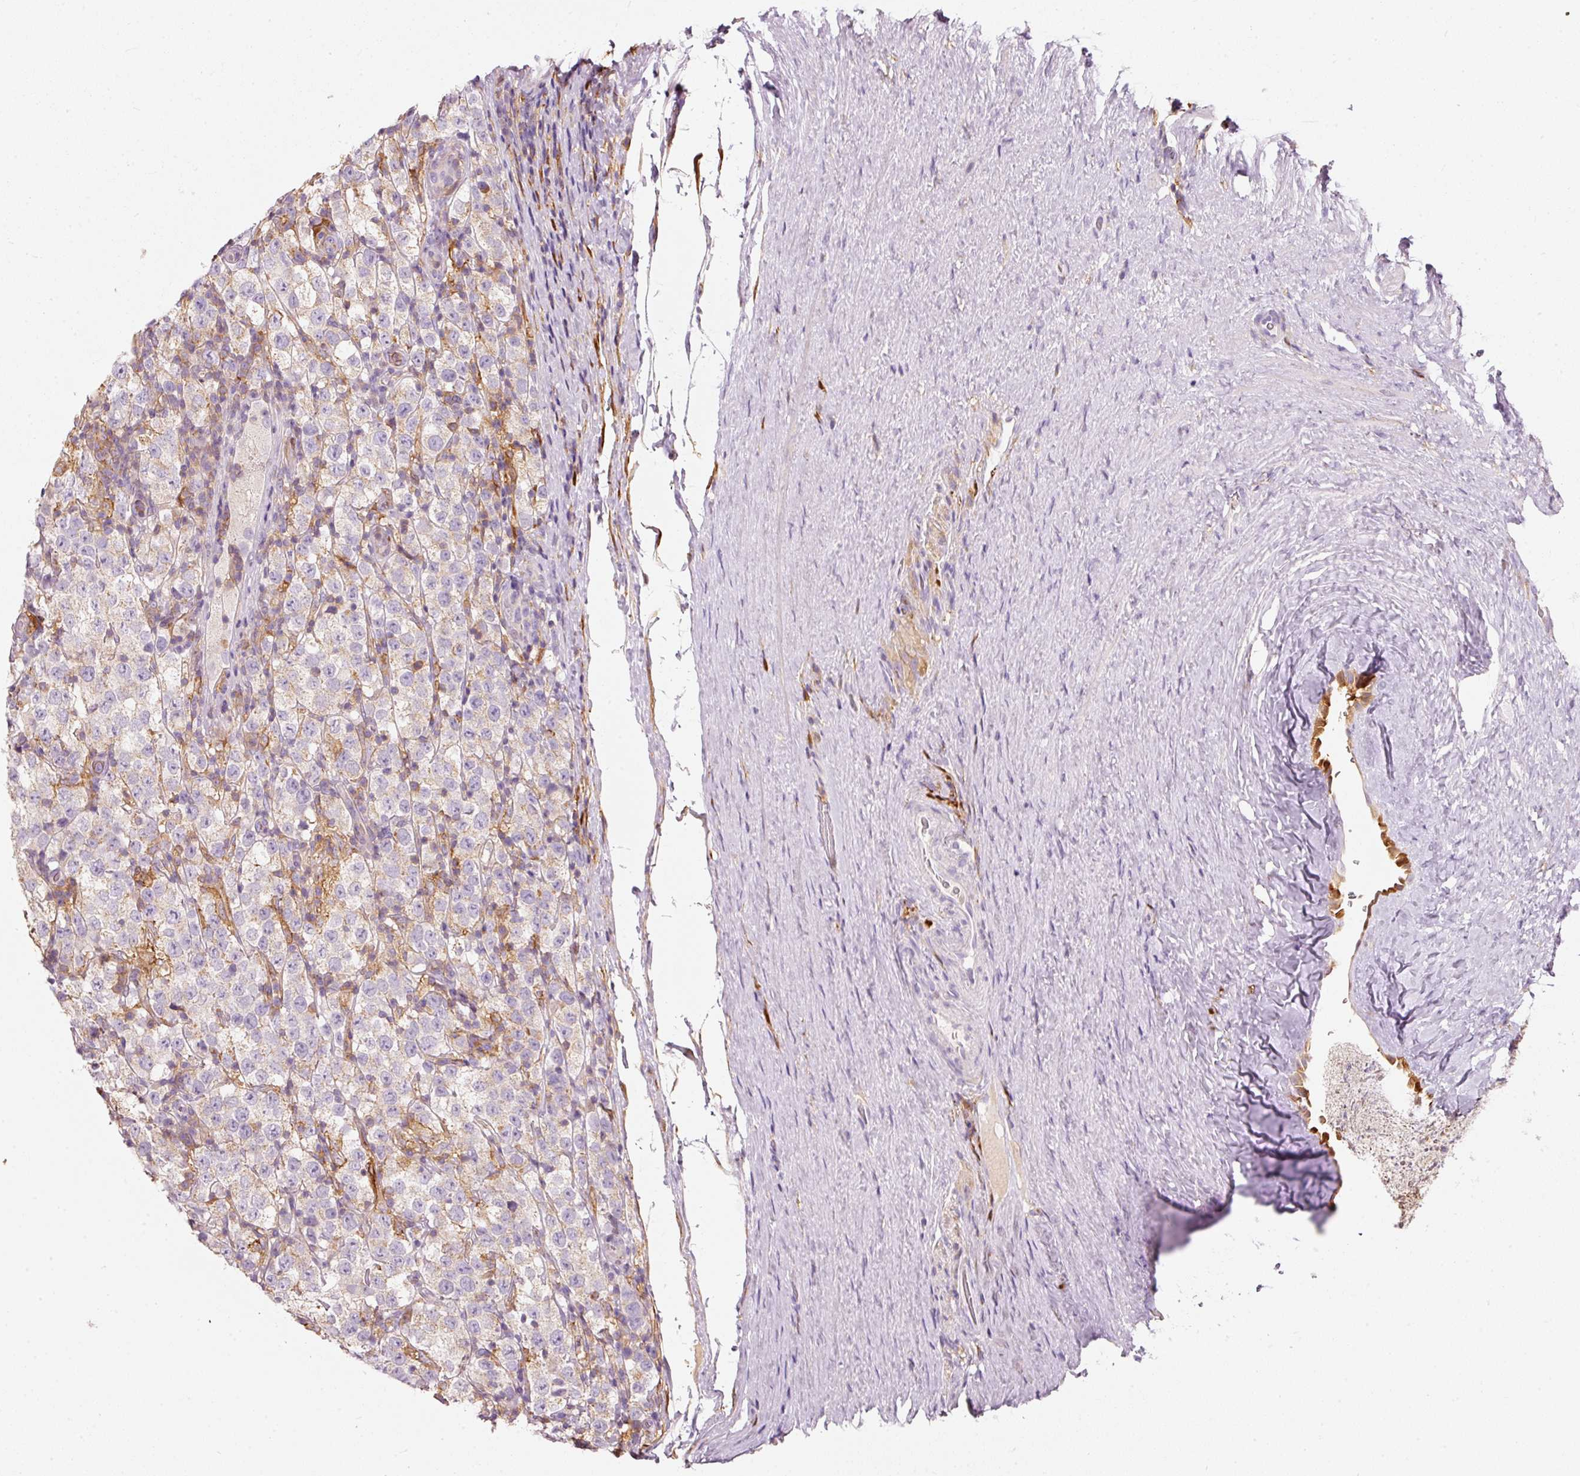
{"staining": {"intensity": "negative", "quantity": "none", "location": "none"}, "tissue": "testis cancer", "cell_type": "Tumor cells", "image_type": "cancer", "snomed": [{"axis": "morphology", "description": "Seminoma, NOS"}, {"axis": "morphology", "description": "Carcinoma, Embryonal, NOS"}, {"axis": "topography", "description": "Testis"}], "caption": "This is an IHC histopathology image of testis seminoma. There is no expression in tumor cells.", "gene": "IQGAP2", "patient": {"sex": "male", "age": 41}}